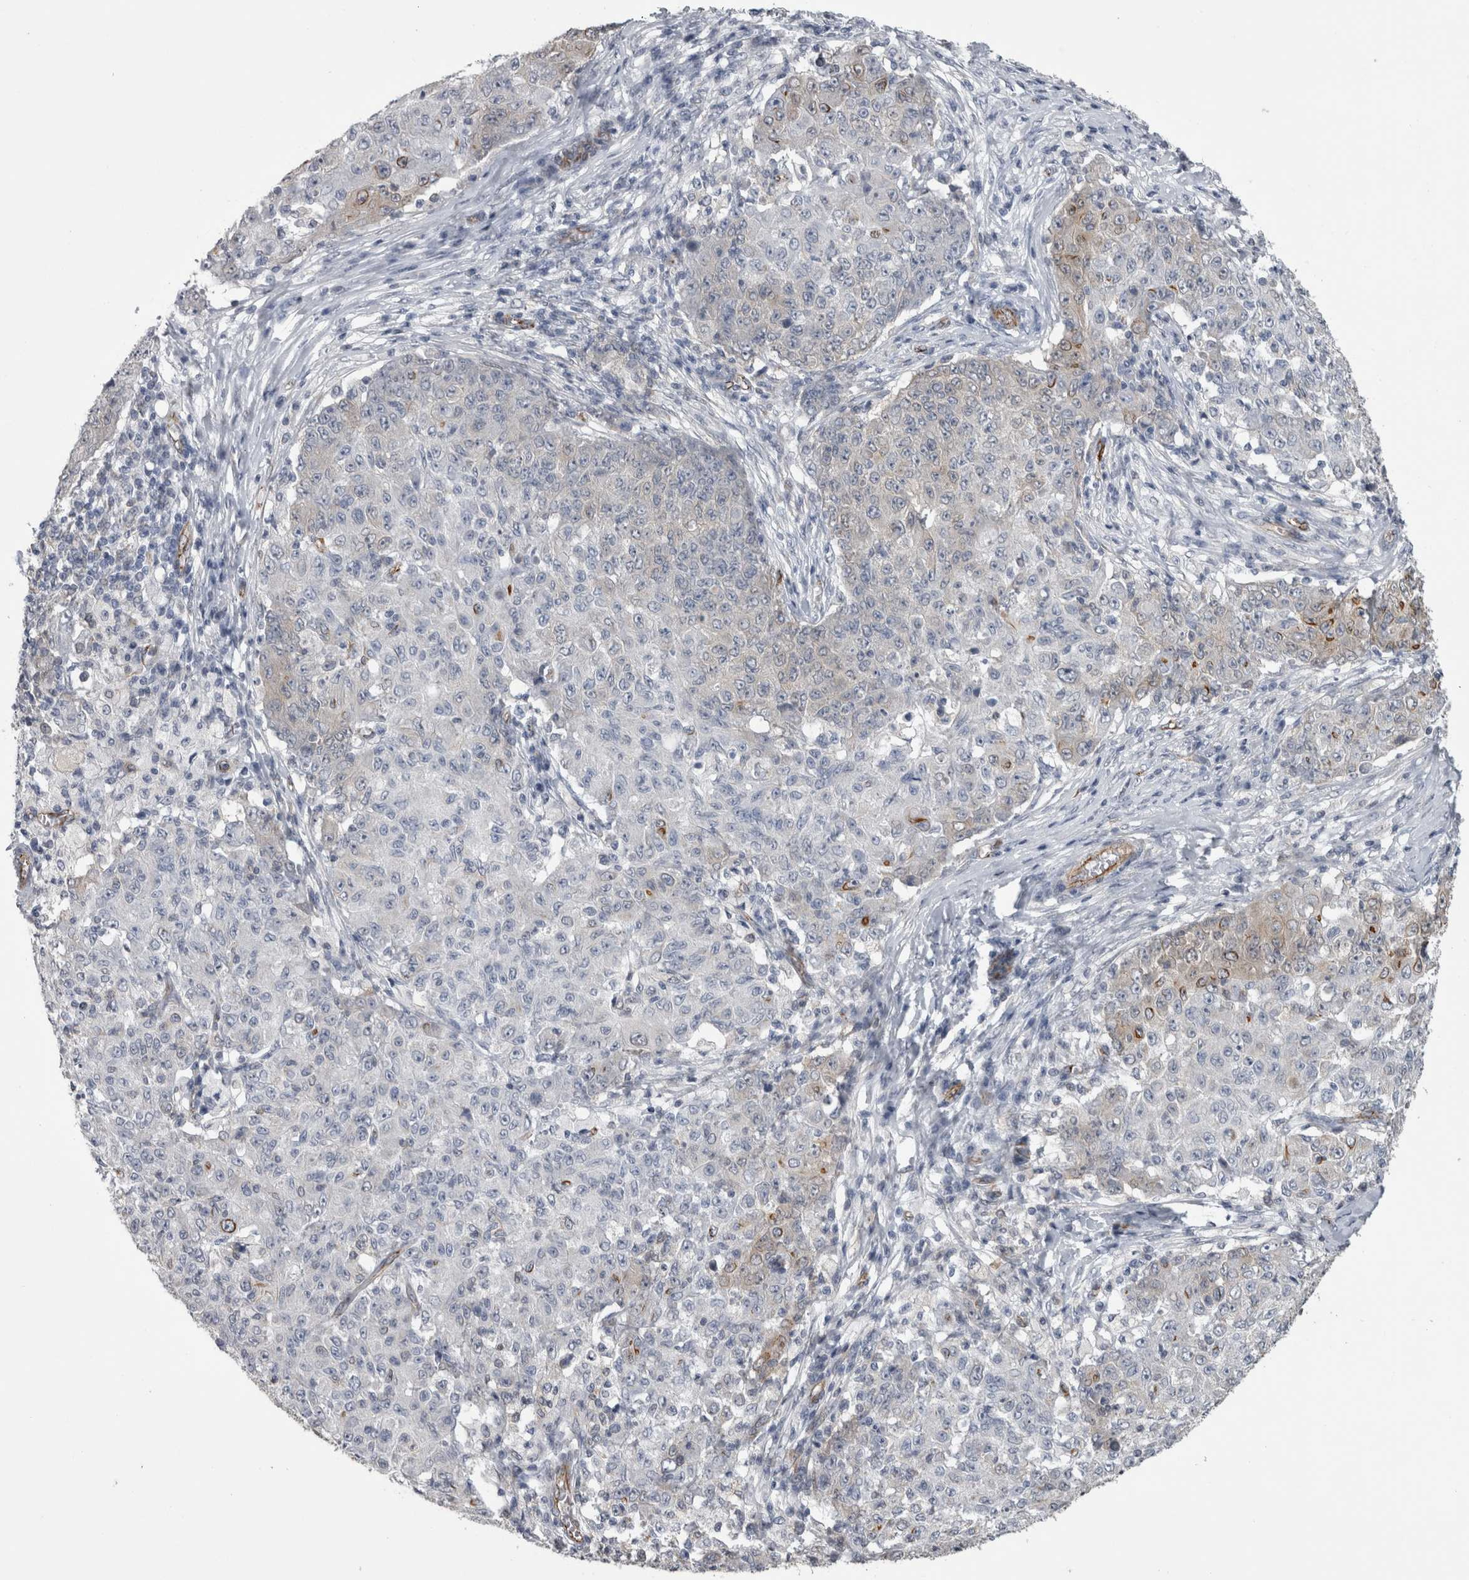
{"staining": {"intensity": "moderate", "quantity": "<25%", "location": "cytoplasmic/membranous"}, "tissue": "ovarian cancer", "cell_type": "Tumor cells", "image_type": "cancer", "snomed": [{"axis": "morphology", "description": "Carcinoma, endometroid"}, {"axis": "topography", "description": "Ovary"}], "caption": "Protein expression analysis of human ovarian cancer reveals moderate cytoplasmic/membranous staining in approximately <25% of tumor cells. Nuclei are stained in blue.", "gene": "ACOT7", "patient": {"sex": "female", "age": 42}}